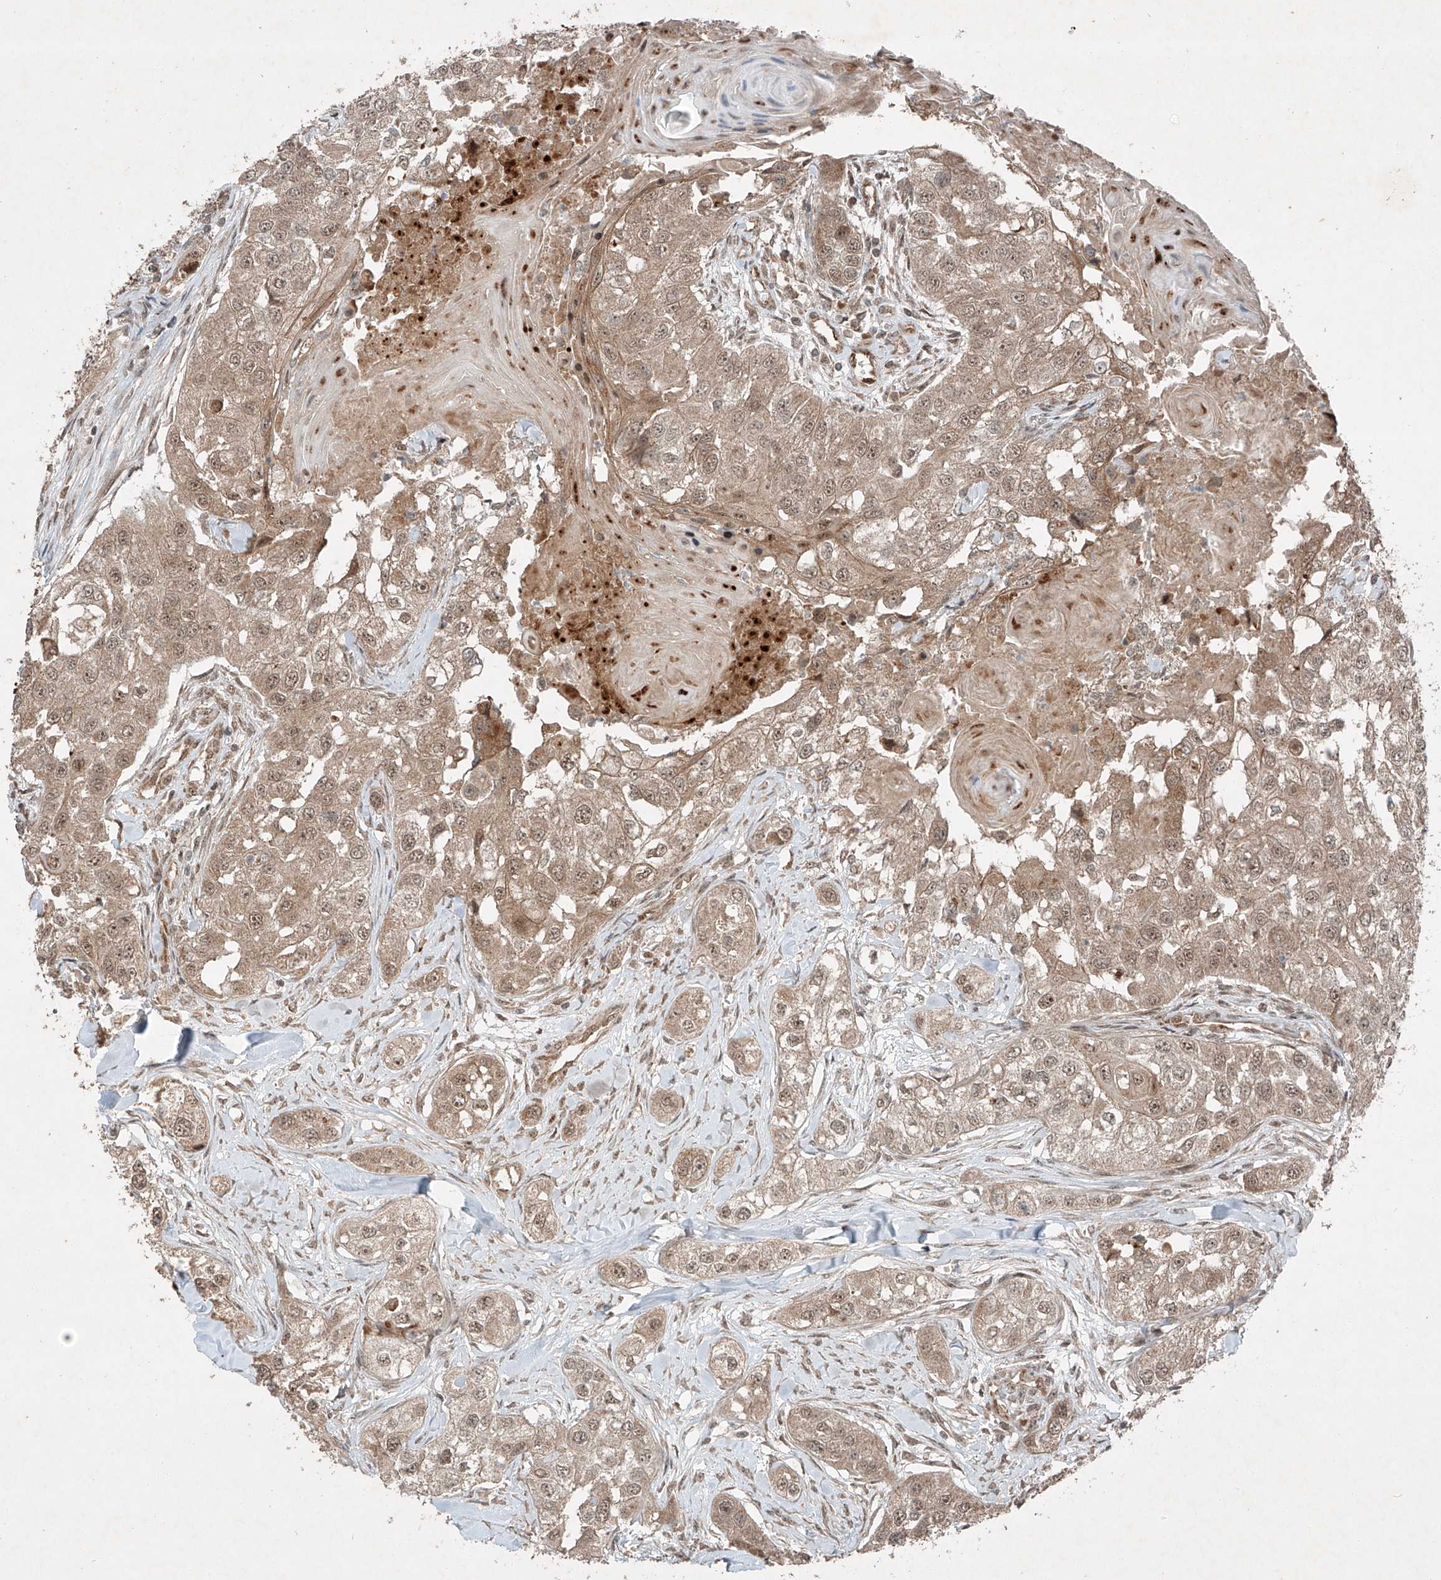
{"staining": {"intensity": "moderate", "quantity": ">75%", "location": "cytoplasmic/membranous,nuclear"}, "tissue": "head and neck cancer", "cell_type": "Tumor cells", "image_type": "cancer", "snomed": [{"axis": "morphology", "description": "Normal tissue, NOS"}, {"axis": "morphology", "description": "Squamous cell carcinoma, NOS"}, {"axis": "topography", "description": "Skeletal muscle"}, {"axis": "topography", "description": "Head-Neck"}], "caption": "Protein expression analysis of human head and neck cancer reveals moderate cytoplasmic/membranous and nuclear expression in approximately >75% of tumor cells.", "gene": "ZNF620", "patient": {"sex": "male", "age": 51}}